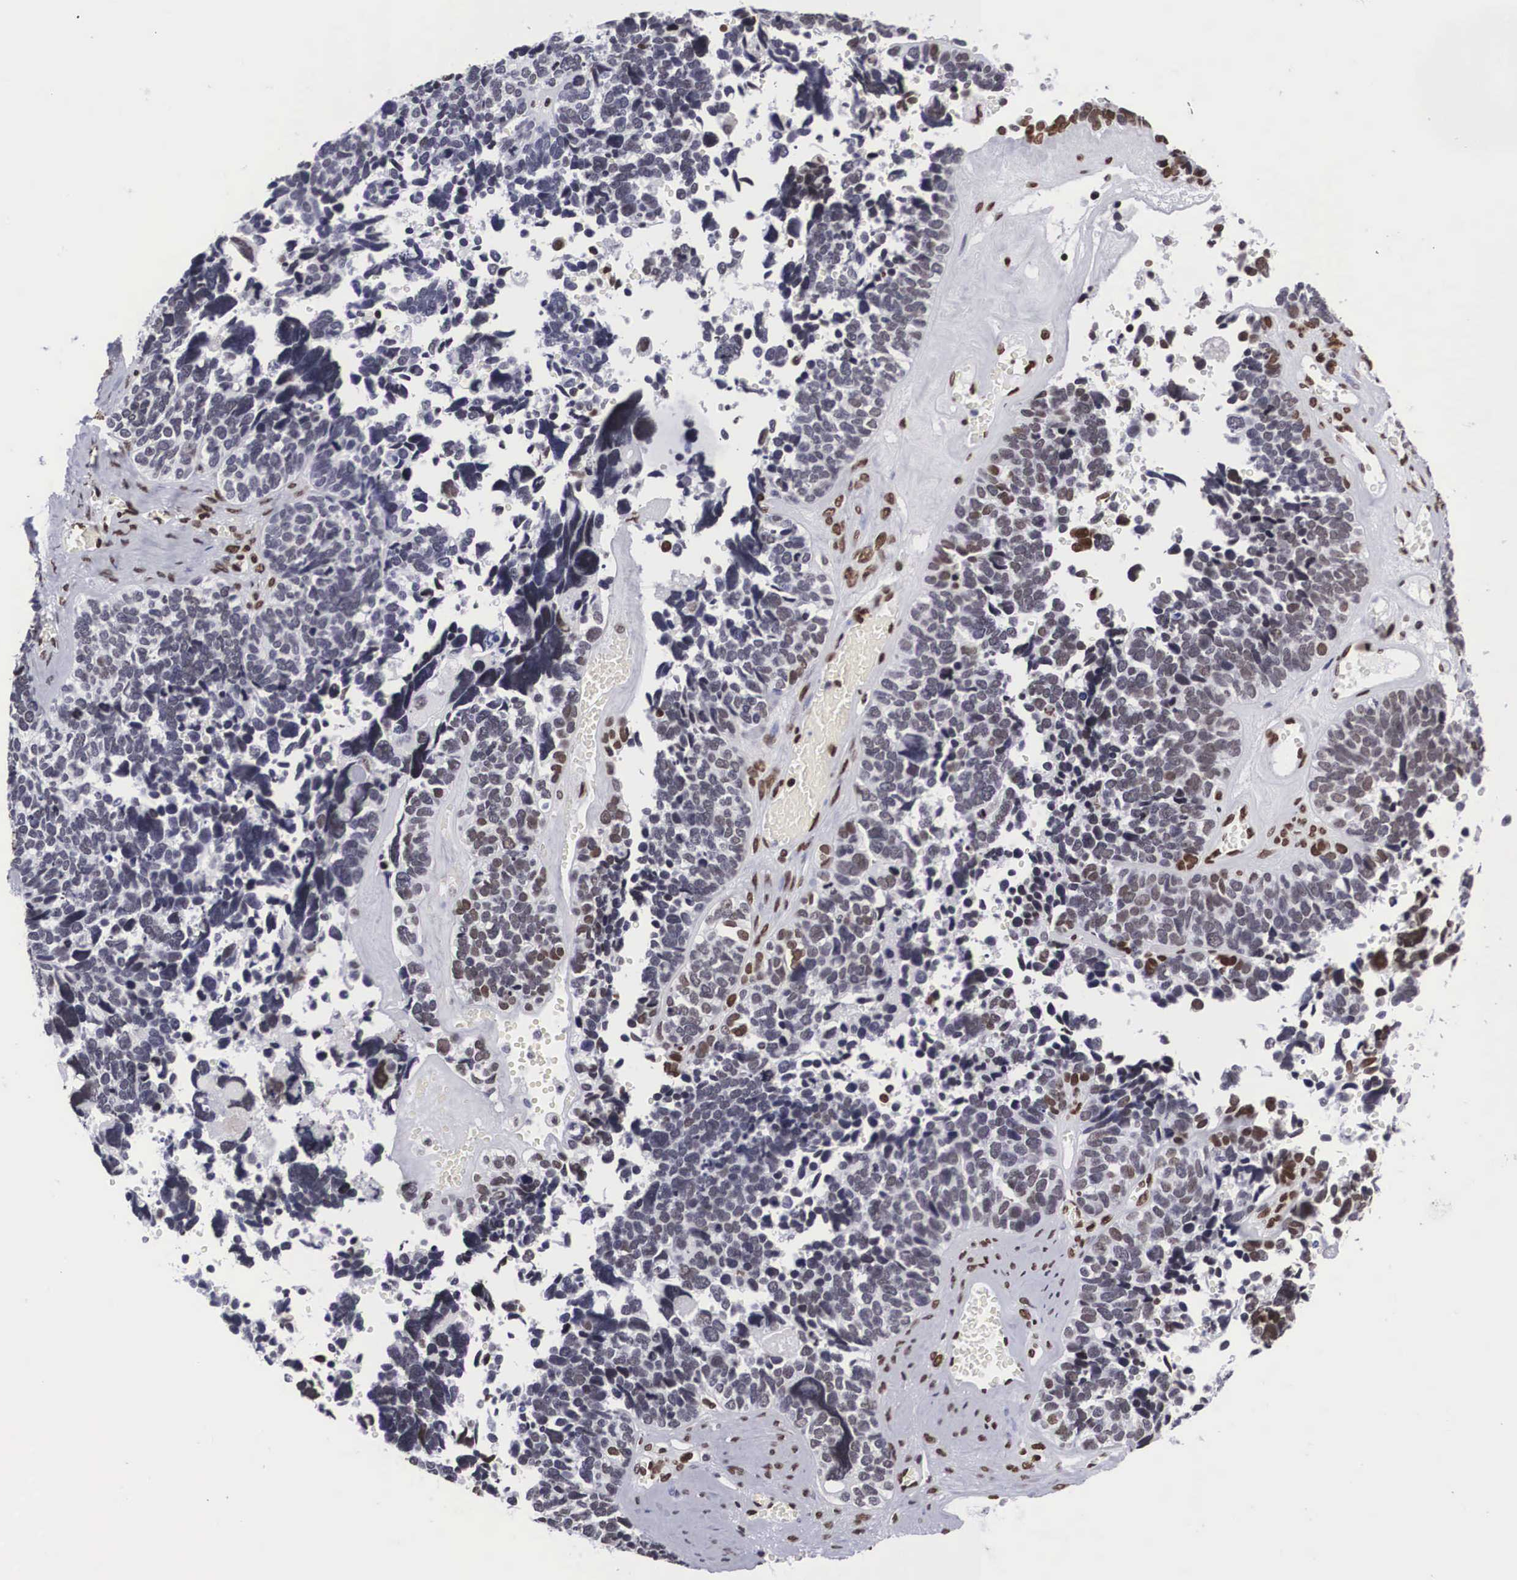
{"staining": {"intensity": "moderate", "quantity": ">75%", "location": "nuclear"}, "tissue": "ovarian cancer", "cell_type": "Tumor cells", "image_type": "cancer", "snomed": [{"axis": "morphology", "description": "Cystadenocarcinoma, serous, NOS"}, {"axis": "topography", "description": "Ovary"}], "caption": "High-power microscopy captured an immunohistochemistry histopathology image of ovarian cancer, revealing moderate nuclear expression in approximately >75% of tumor cells.", "gene": "MECP2", "patient": {"sex": "female", "age": 77}}